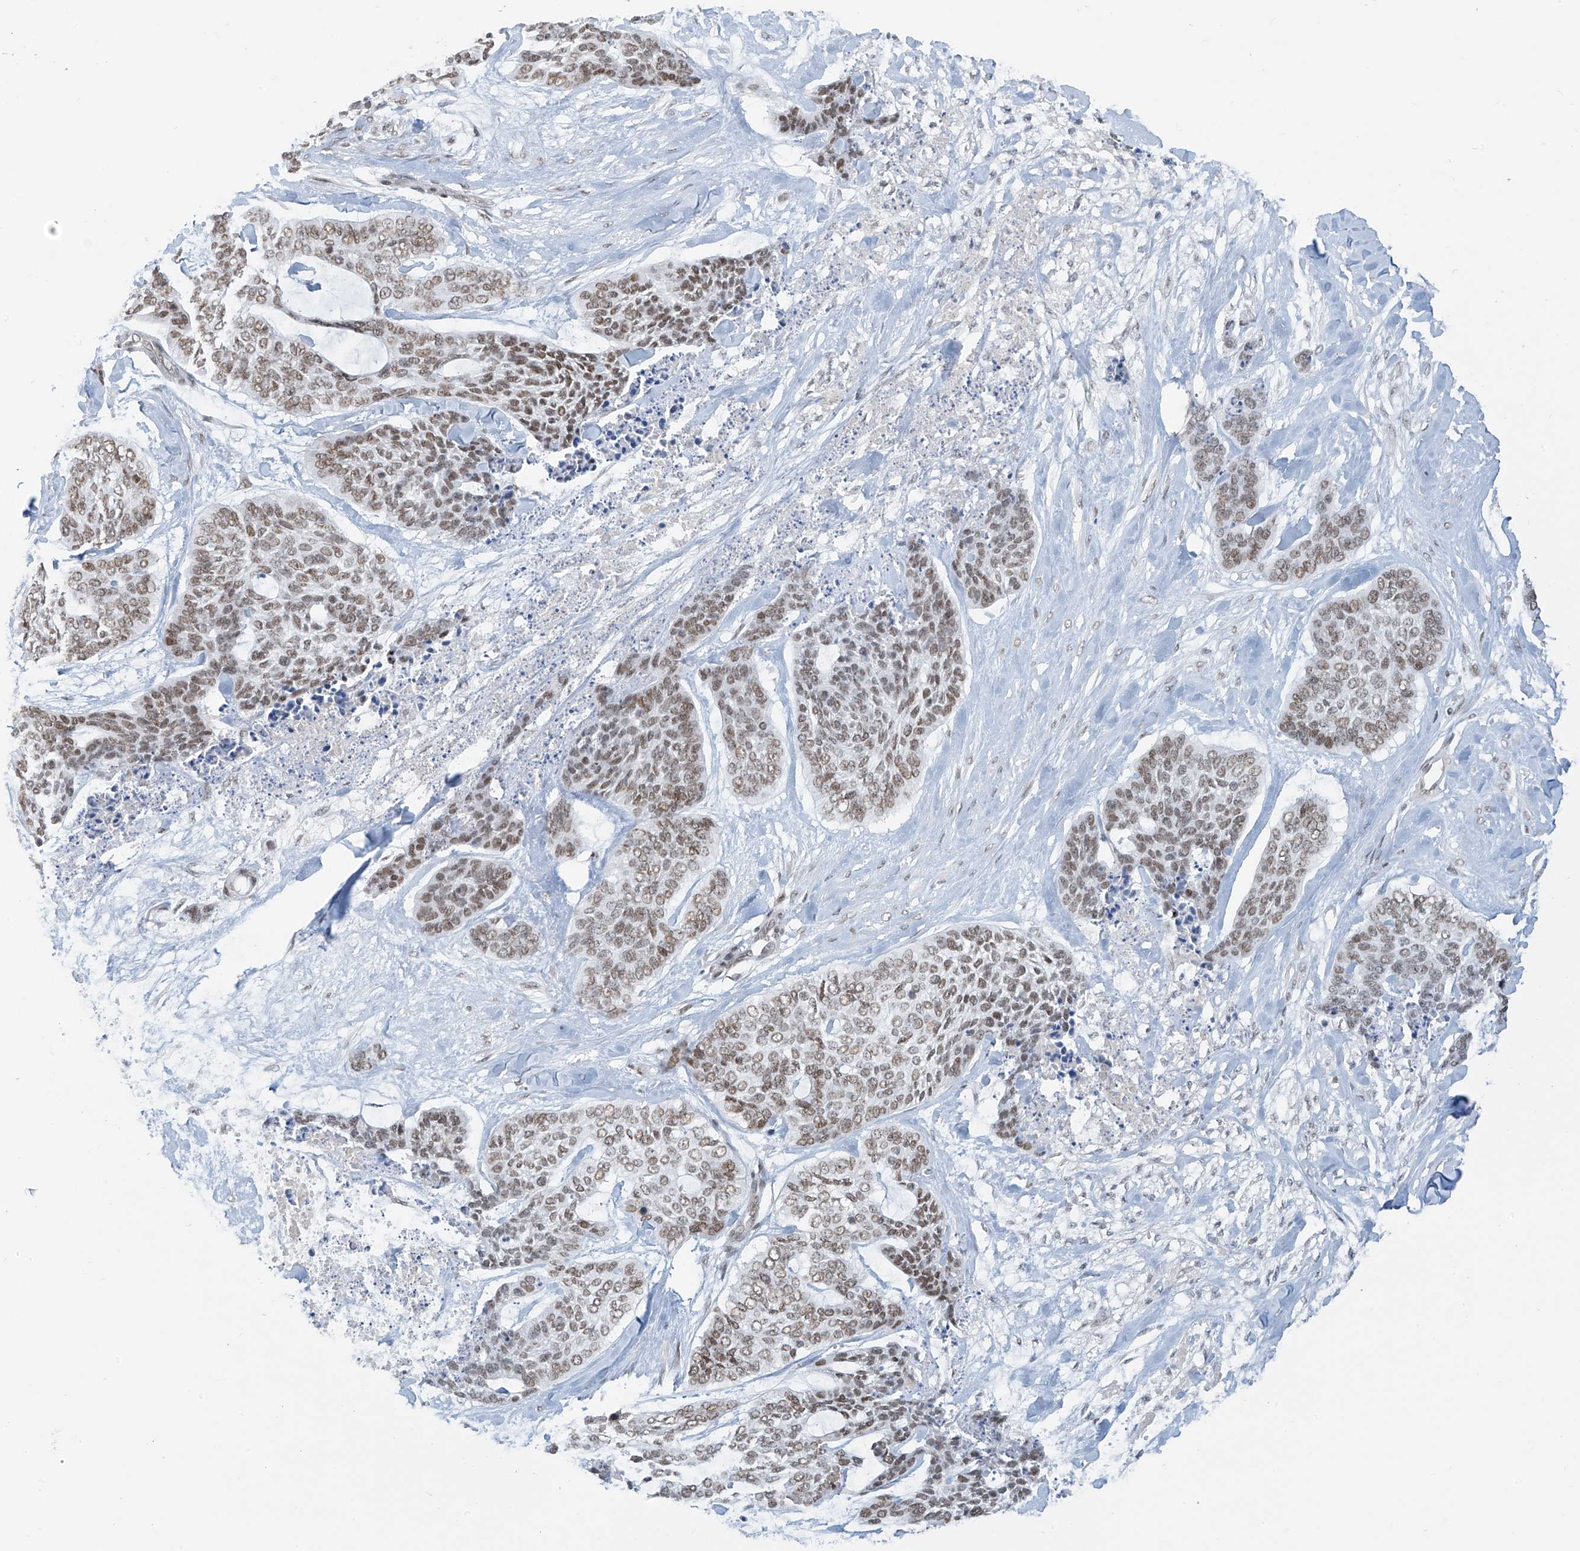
{"staining": {"intensity": "moderate", "quantity": ">75%", "location": "nuclear"}, "tissue": "skin cancer", "cell_type": "Tumor cells", "image_type": "cancer", "snomed": [{"axis": "morphology", "description": "Basal cell carcinoma"}, {"axis": "topography", "description": "Skin"}], "caption": "Immunohistochemistry (IHC) histopathology image of neoplastic tissue: human basal cell carcinoma (skin) stained using IHC displays medium levels of moderate protein expression localized specifically in the nuclear of tumor cells, appearing as a nuclear brown color.", "gene": "MCM9", "patient": {"sex": "female", "age": 64}}